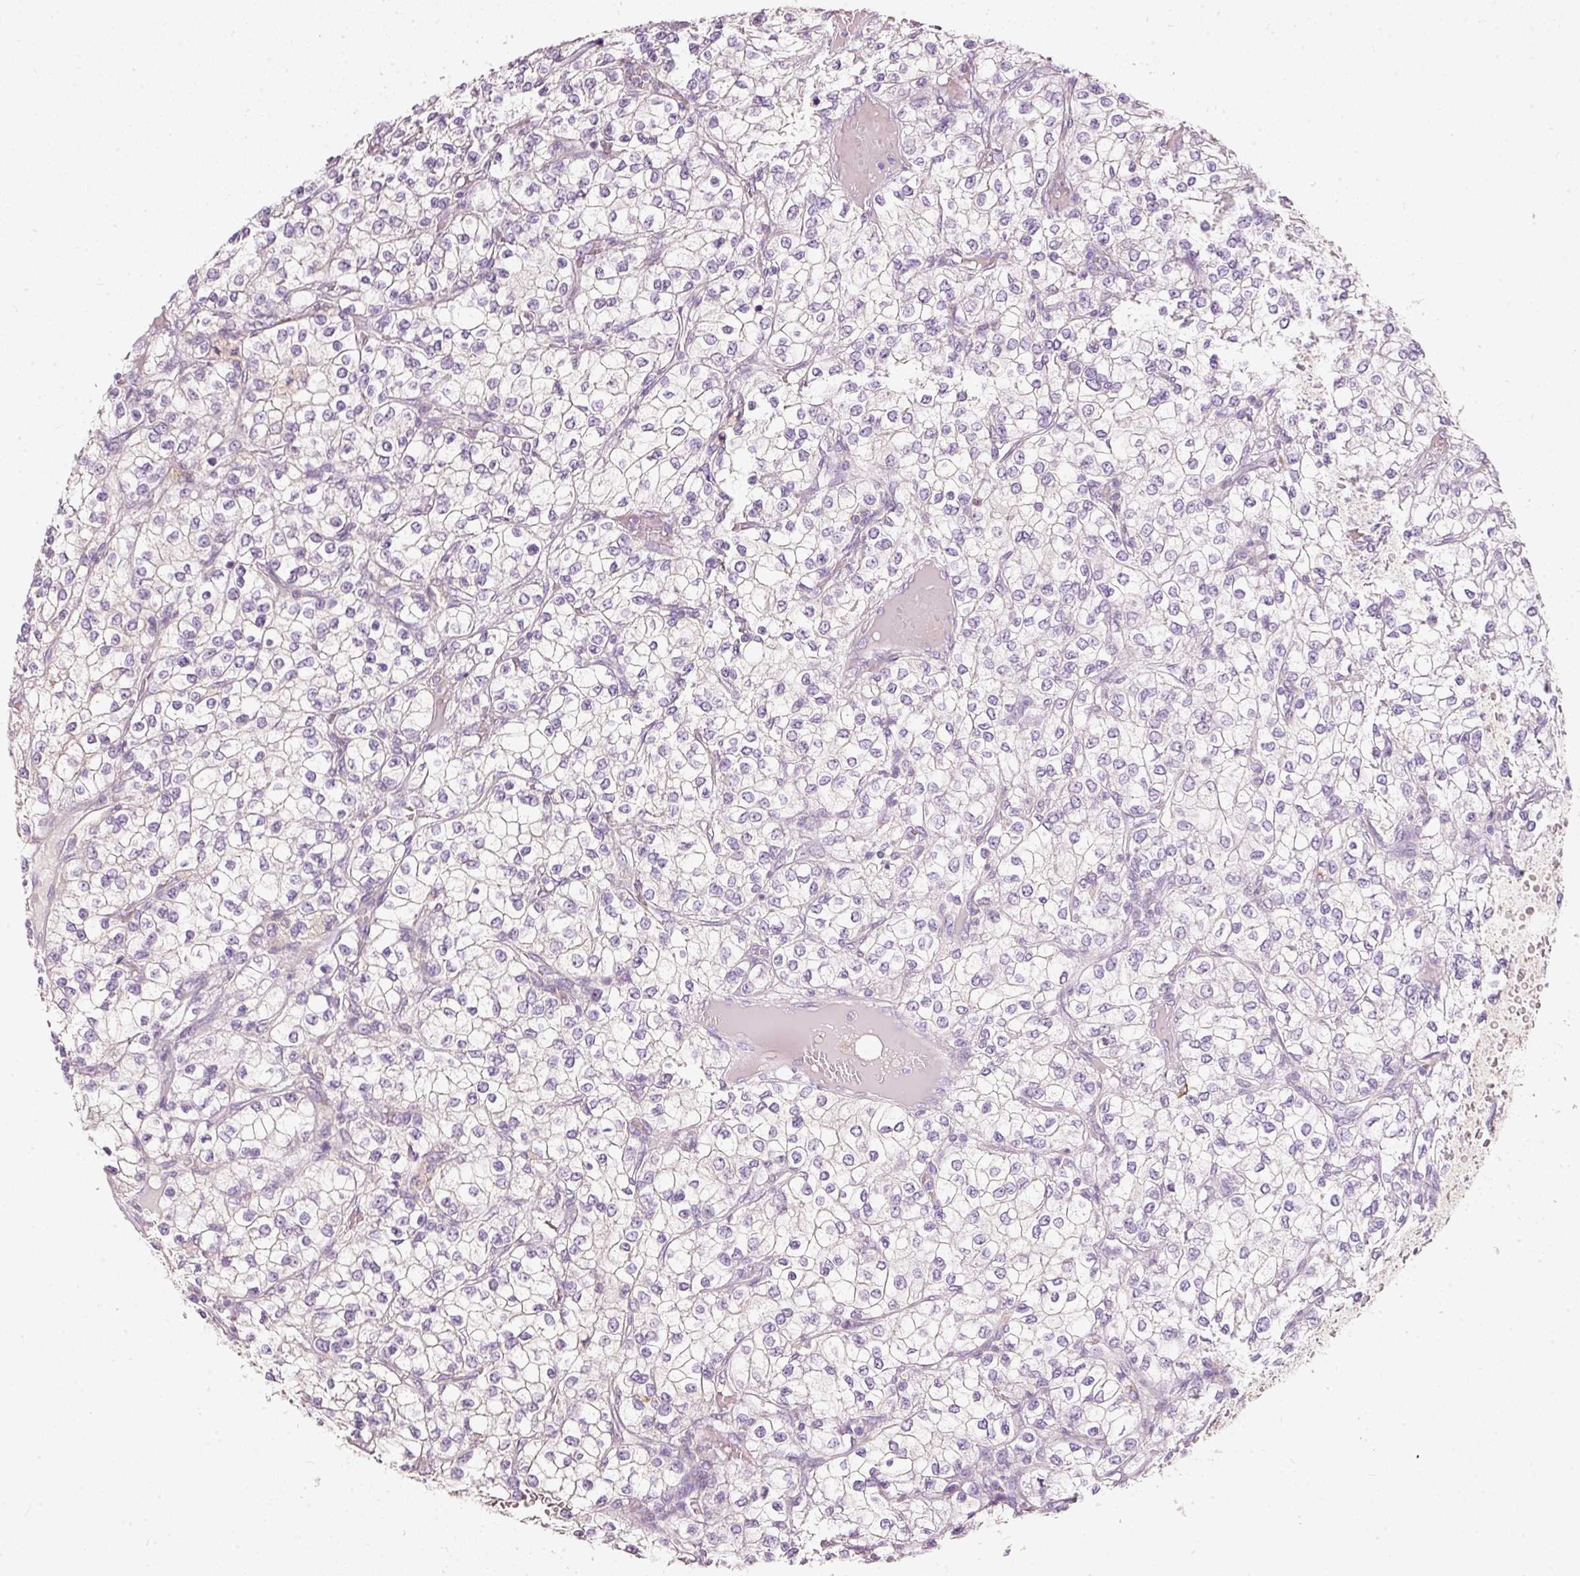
{"staining": {"intensity": "negative", "quantity": "none", "location": "none"}, "tissue": "renal cancer", "cell_type": "Tumor cells", "image_type": "cancer", "snomed": [{"axis": "morphology", "description": "Adenocarcinoma, NOS"}, {"axis": "topography", "description": "Kidney"}], "caption": "Renal adenocarcinoma was stained to show a protein in brown. There is no significant expression in tumor cells. (Brightfield microscopy of DAB immunohistochemistry at high magnification).", "gene": "MTHFD2", "patient": {"sex": "male", "age": 80}}